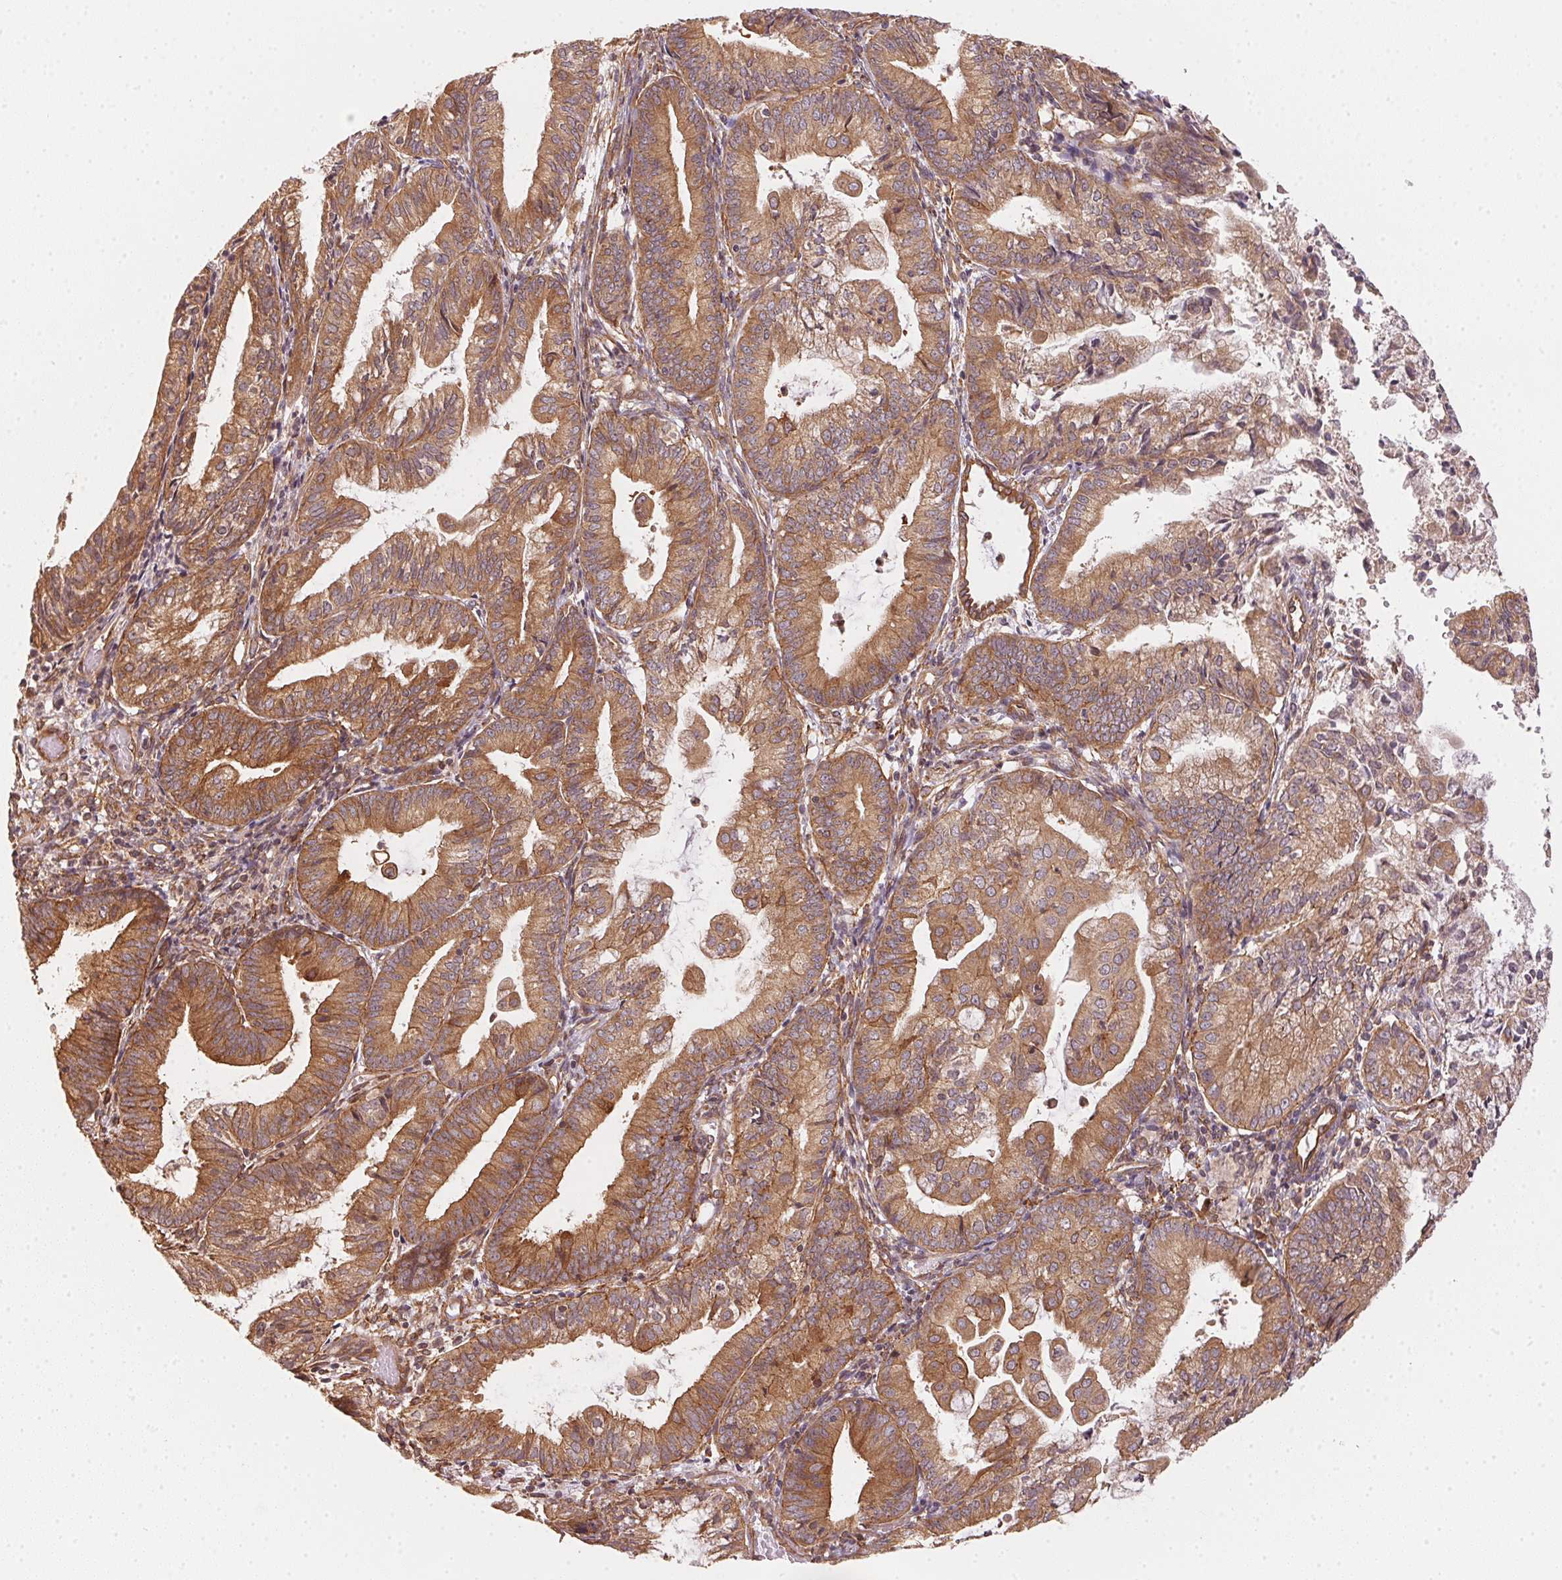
{"staining": {"intensity": "moderate", "quantity": ">75%", "location": "cytoplasmic/membranous"}, "tissue": "endometrial cancer", "cell_type": "Tumor cells", "image_type": "cancer", "snomed": [{"axis": "morphology", "description": "Adenocarcinoma, NOS"}, {"axis": "topography", "description": "Endometrium"}], "caption": "Protein analysis of adenocarcinoma (endometrial) tissue shows moderate cytoplasmic/membranous staining in about >75% of tumor cells.", "gene": "STRN4", "patient": {"sex": "female", "age": 55}}